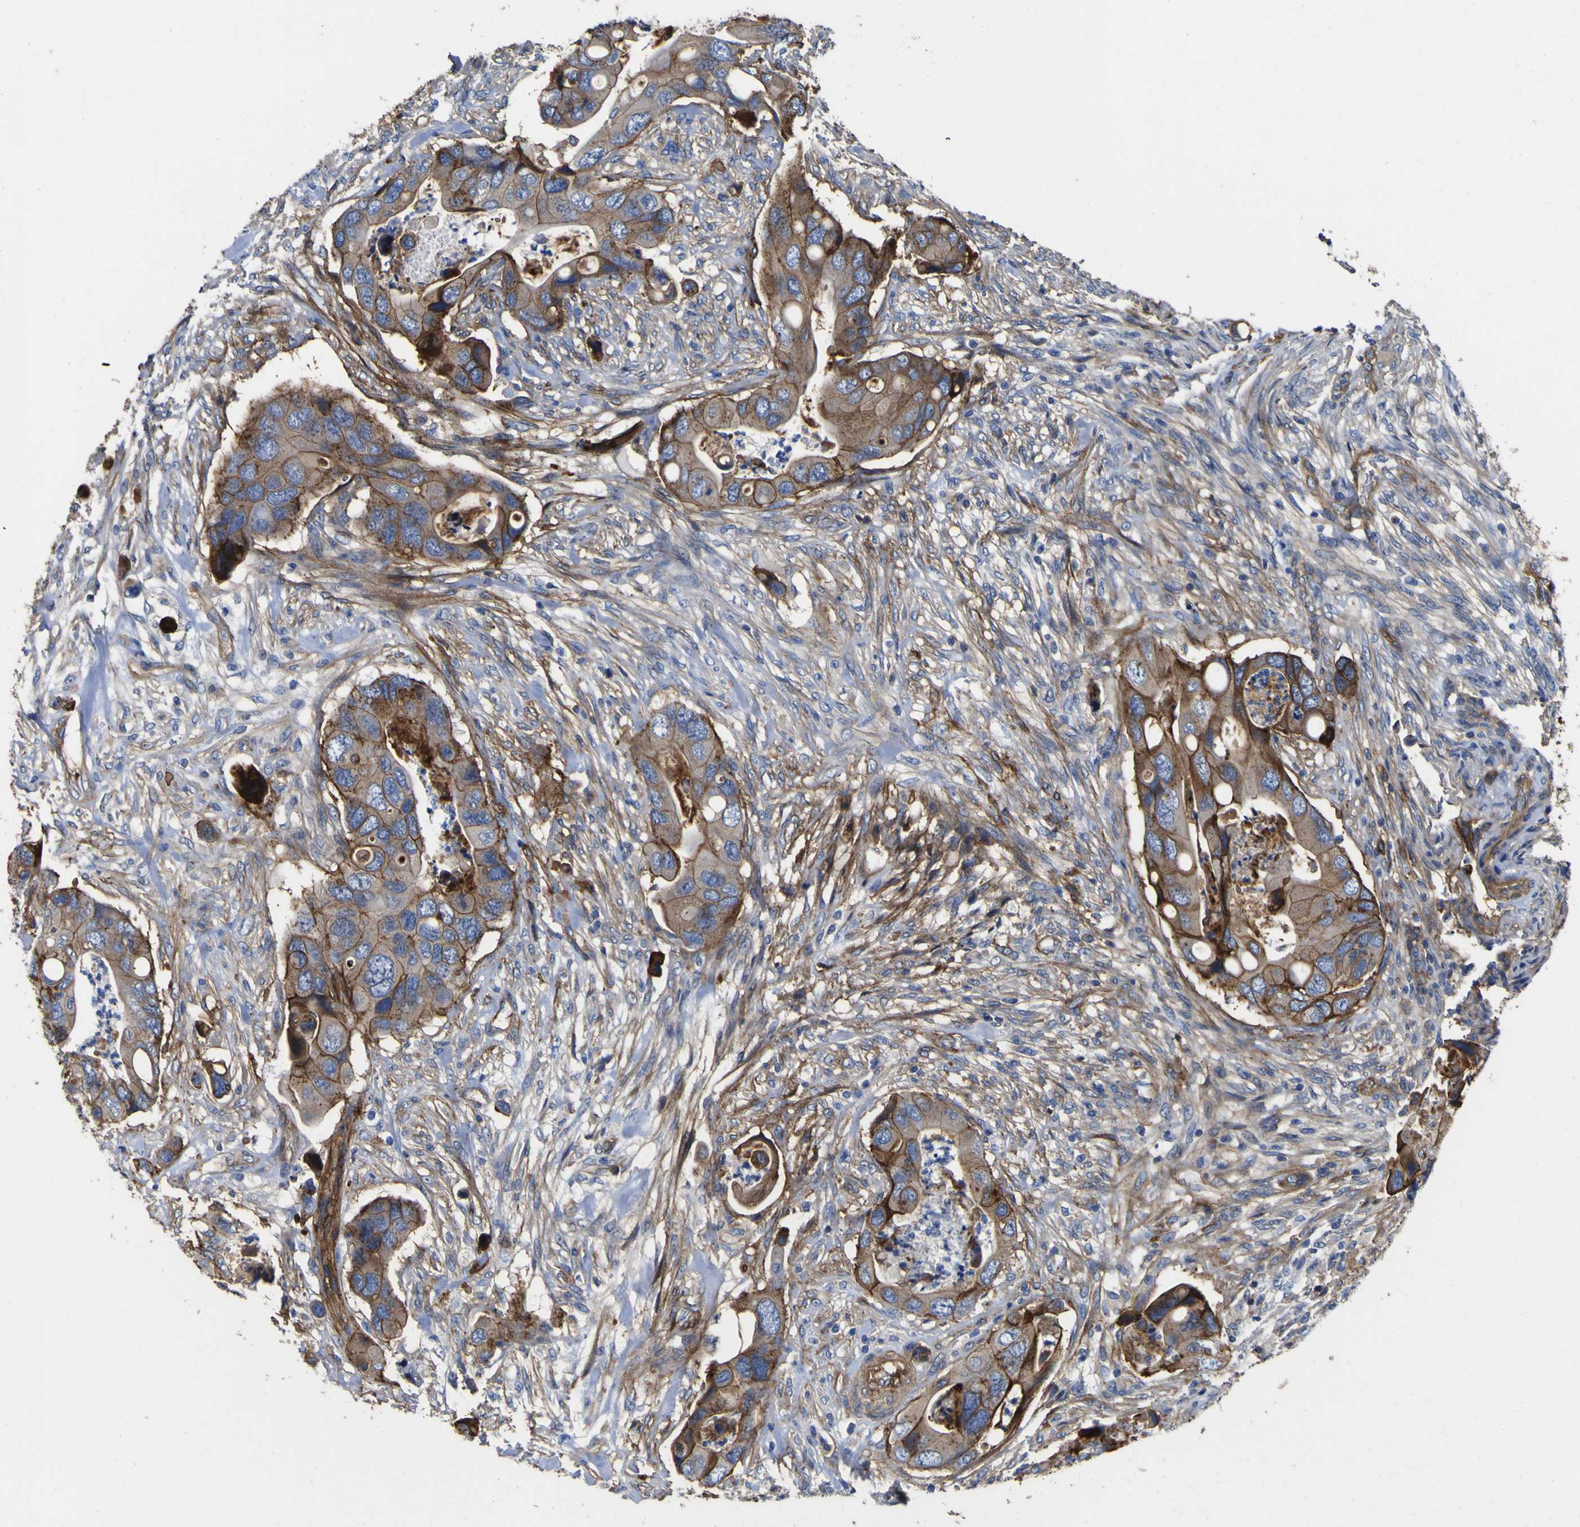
{"staining": {"intensity": "moderate", "quantity": ">75%", "location": "cytoplasmic/membranous"}, "tissue": "colorectal cancer", "cell_type": "Tumor cells", "image_type": "cancer", "snomed": [{"axis": "morphology", "description": "Adenocarcinoma, NOS"}, {"axis": "topography", "description": "Rectum"}], "caption": "Protein expression analysis of human colorectal cancer (adenocarcinoma) reveals moderate cytoplasmic/membranous expression in approximately >75% of tumor cells. Nuclei are stained in blue.", "gene": "CD151", "patient": {"sex": "female", "age": 57}}